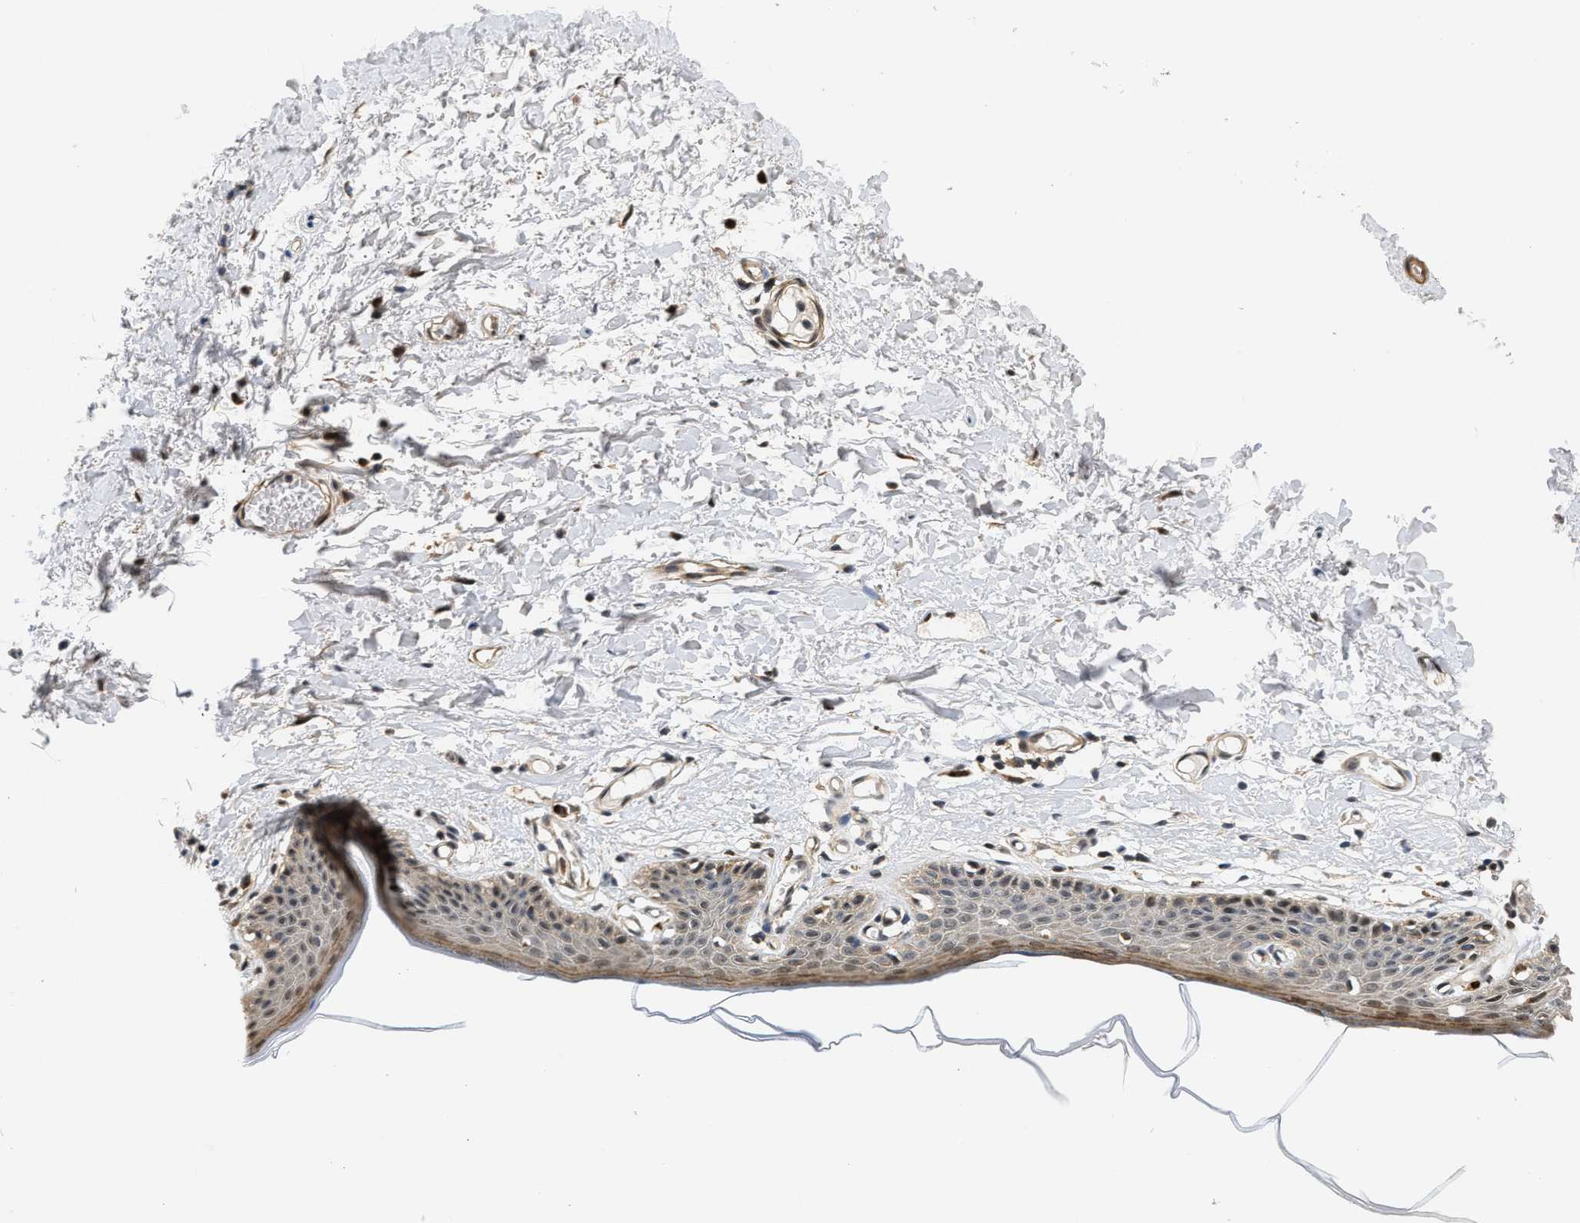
{"staining": {"intensity": "moderate", "quantity": "<25%", "location": "cytoplasmic/membranous,nuclear"}, "tissue": "skin", "cell_type": "Epidermal cells", "image_type": "normal", "snomed": [{"axis": "morphology", "description": "Normal tissue, NOS"}, {"axis": "topography", "description": "Vulva"}], "caption": "Skin stained for a protein displays moderate cytoplasmic/membranous,nuclear positivity in epidermal cells. (Brightfield microscopy of DAB IHC at high magnification).", "gene": "LARP6", "patient": {"sex": "female", "age": 54}}